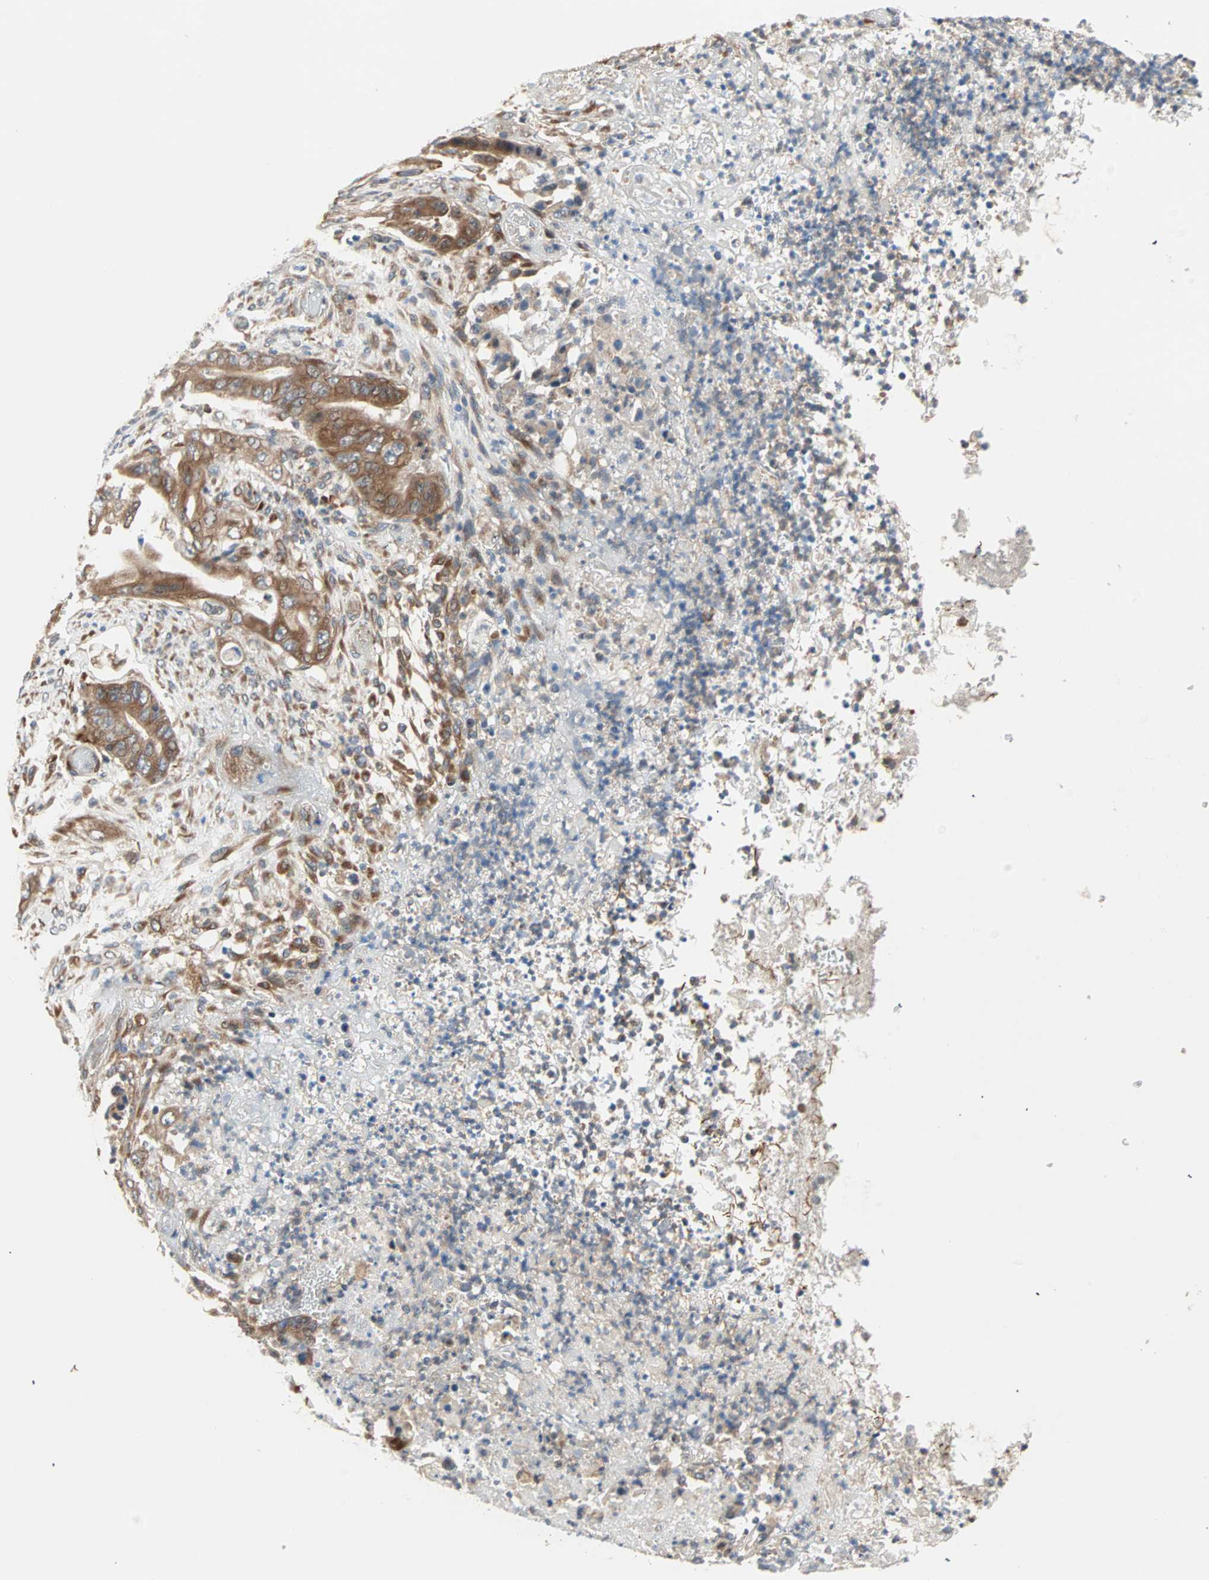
{"staining": {"intensity": "moderate", "quantity": ">75%", "location": "cytoplasmic/membranous"}, "tissue": "stomach cancer", "cell_type": "Tumor cells", "image_type": "cancer", "snomed": [{"axis": "morphology", "description": "Adenocarcinoma, NOS"}, {"axis": "topography", "description": "Stomach"}], "caption": "A micrograph showing moderate cytoplasmic/membranous staining in about >75% of tumor cells in adenocarcinoma (stomach), as visualized by brown immunohistochemical staining.", "gene": "SAR1A", "patient": {"sex": "female", "age": 73}}